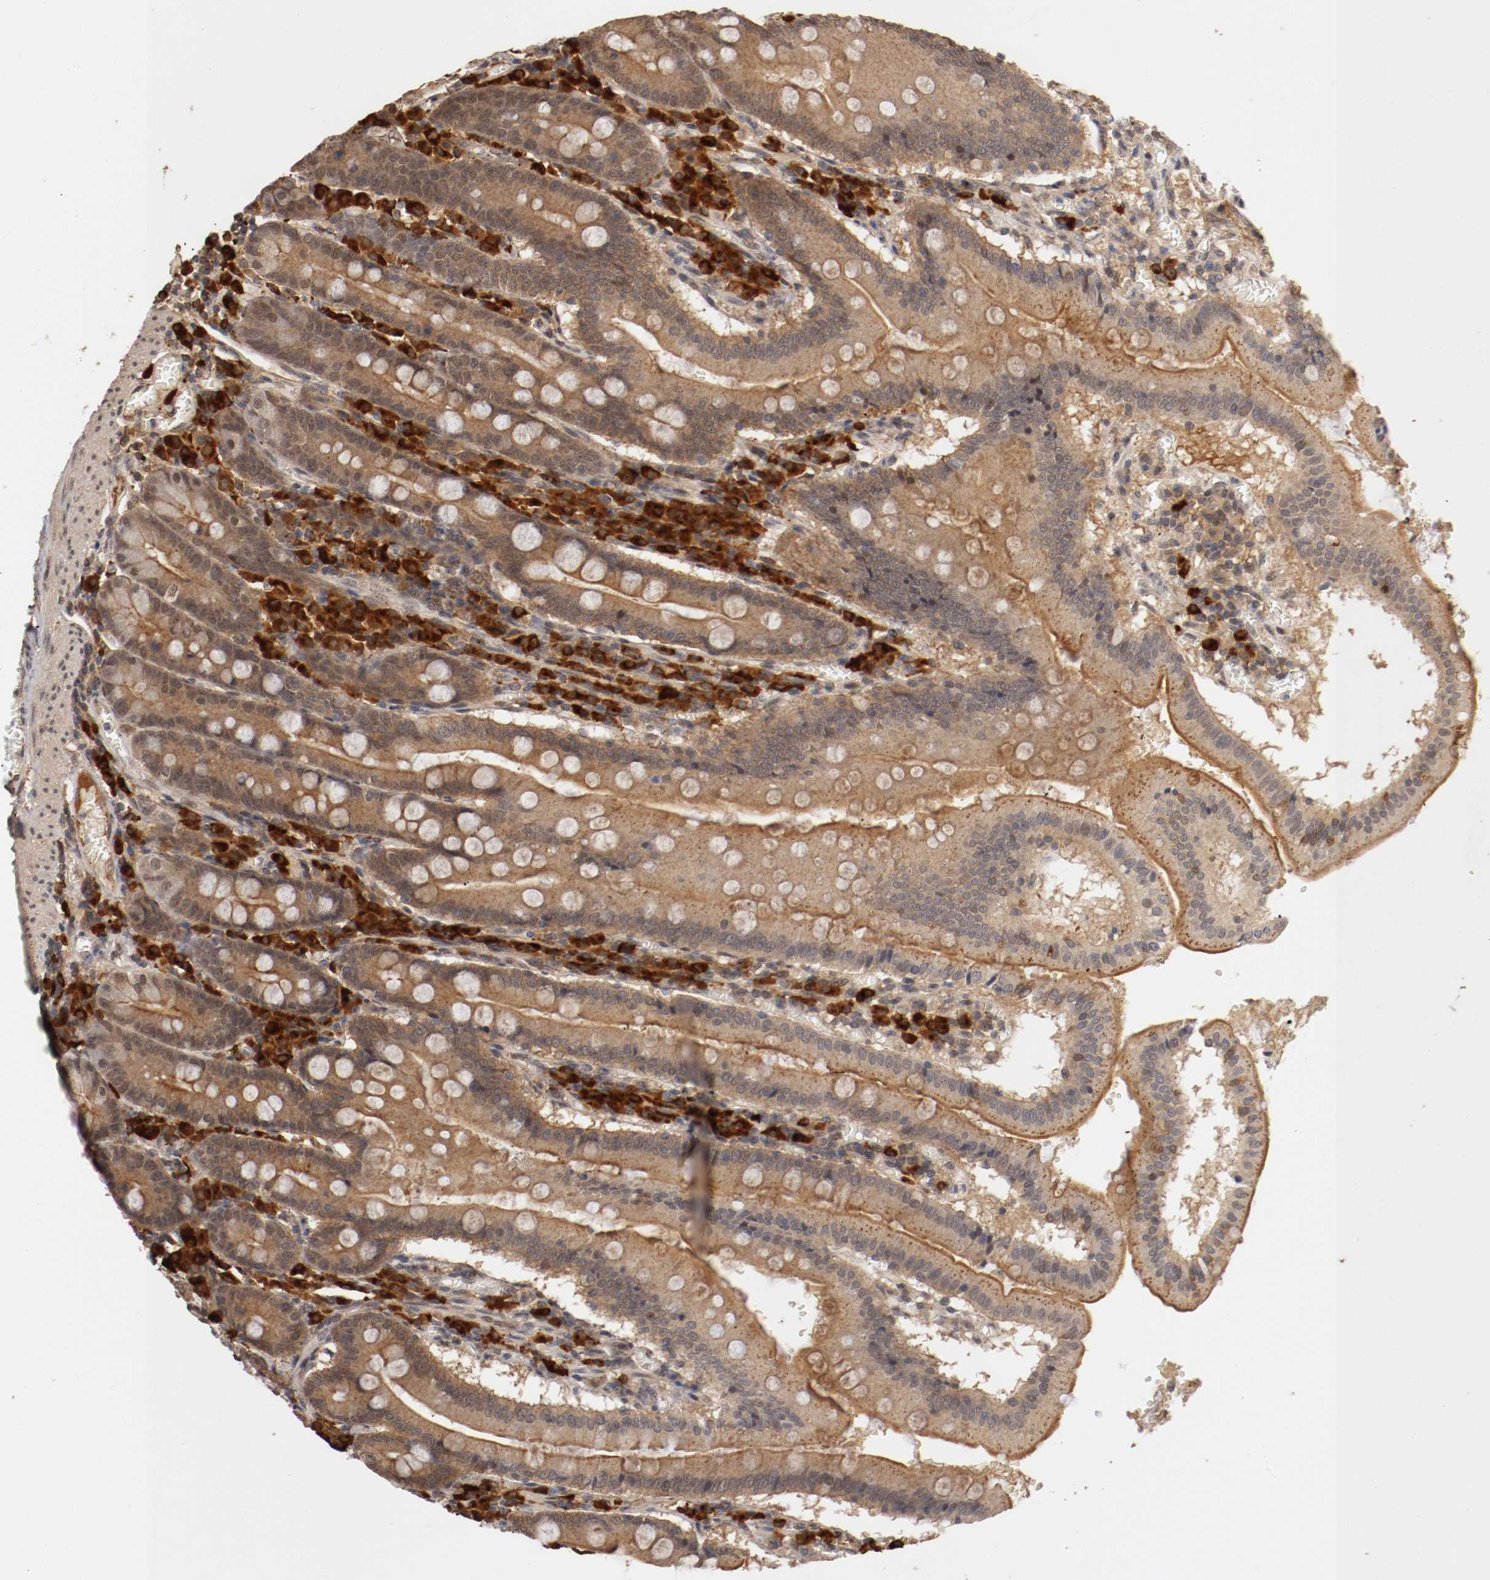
{"staining": {"intensity": "moderate", "quantity": ">75%", "location": "cytoplasmic/membranous,nuclear"}, "tissue": "small intestine", "cell_type": "Glandular cells", "image_type": "normal", "snomed": [{"axis": "morphology", "description": "Normal tissue, NOS"}, {"axis": "topography", "description": "Small intestine"}], "caption": "Immunohistochemical staining of normal small intestine exhibits moderate cytoplasmic/membranous,nuclear protein expression in approximately >75% of glandular cells. (DAB IHC with brightfield microscopy, high magnification).", "gene": "DNMT3B", "patient": {"sex": "male", "age": 71}}